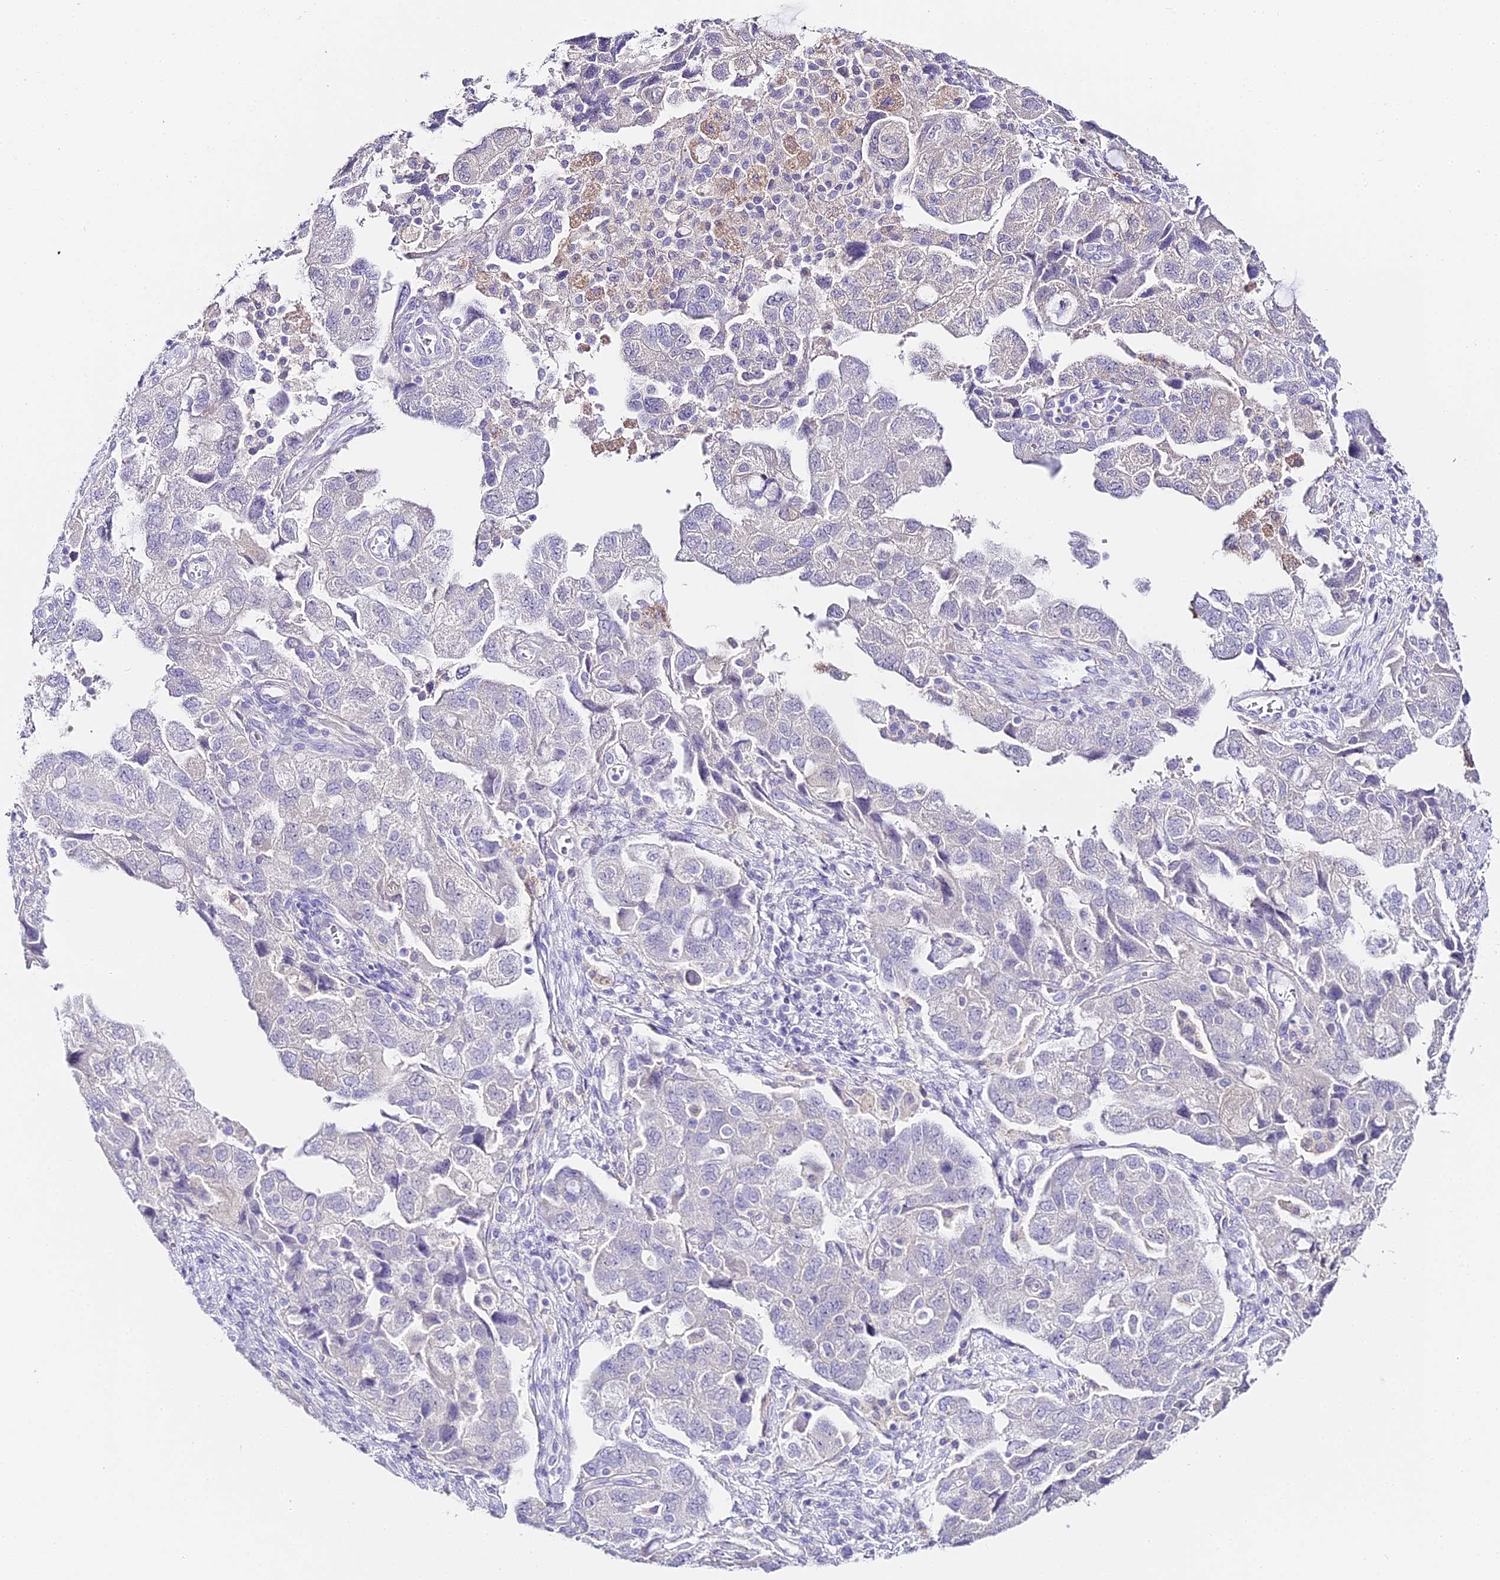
{"staining": {"intensity": "negative", "quantity": "none", "location": "none"}, "tissue": "ovarian cancer", "cell_type": "Tumor cells", "image_type": "cancer", "snomed": [{"axis": "morphology", "description": "Carcinoma, NOS"}, {"axis": "morphology", "description": "Cystadenocarcinoma, serous, NOS"}, {"axis": "topography", "description": "Ovary"}], "caption": "There is no significant positivity in tumor cells of ovarian carcinoma.", "gene": "ABHD14A-ACY1", "patient": {"sex": "female", "age": 69}}